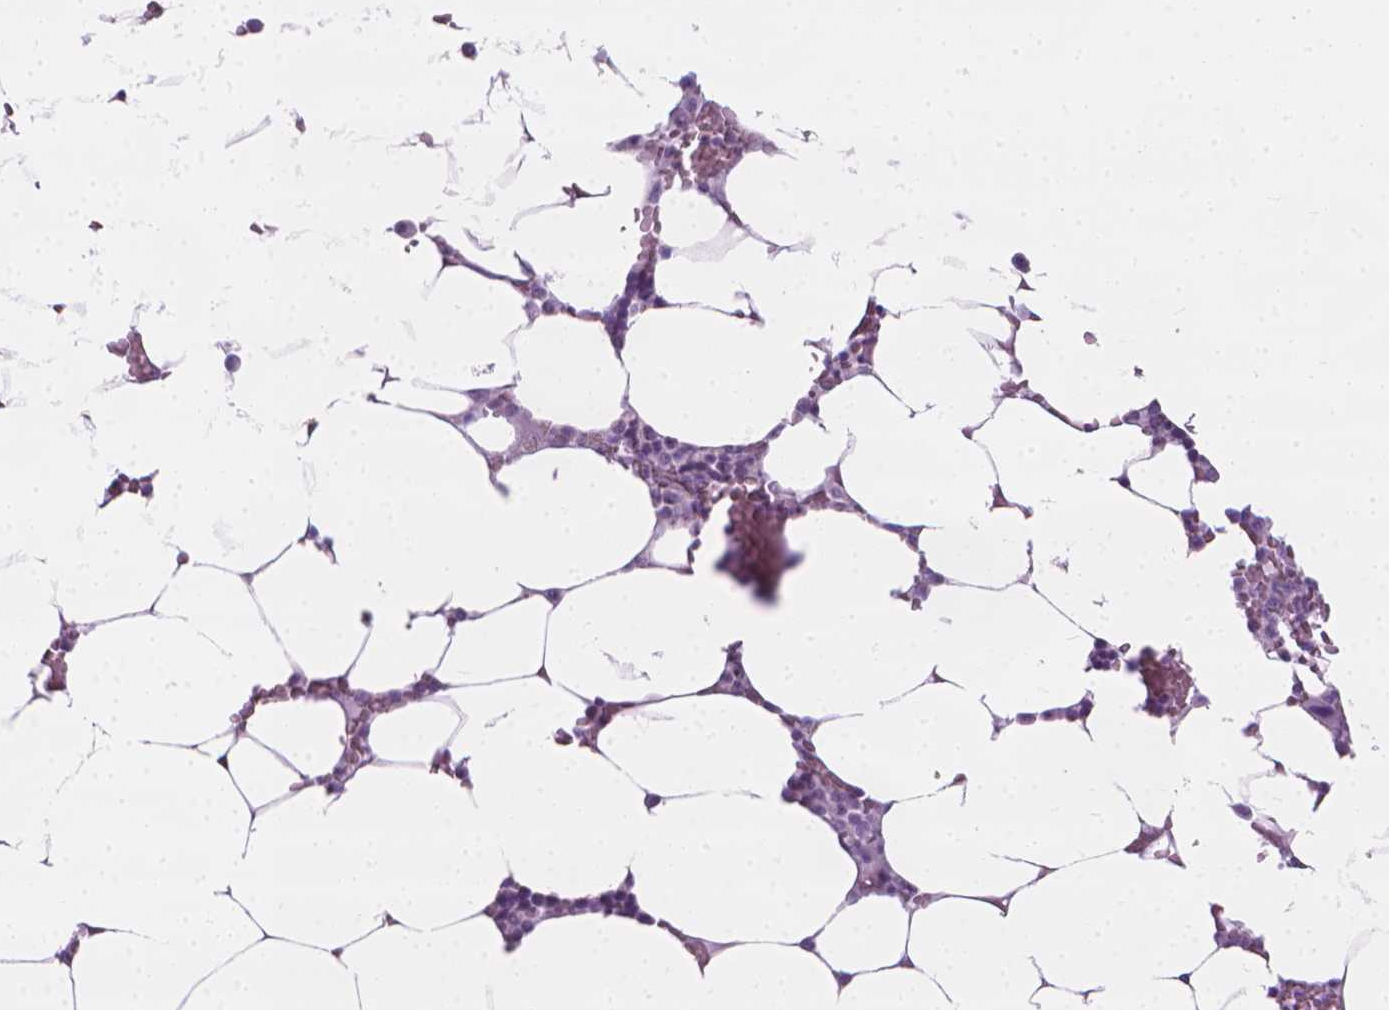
{"staining": {"intensity": "negative", "quantity": "none", "location": "none"}, "tissue": "bone marrow", "cell_type": "Hematopoietic cells", "image_type": "normal", "snomed": [{"axis": "morphology", "description": "Normal tissue, NOS"}, {"axis": "topography", "description": "Bone marrow"}], "caption": "High power microscopy histopathology image of an IHC photomicrograph of normal bone marrow, revealing no significant expression in hematopoietic cells.", "gene": "NOL7", "patient": {"sex": "female", "age": 52}}